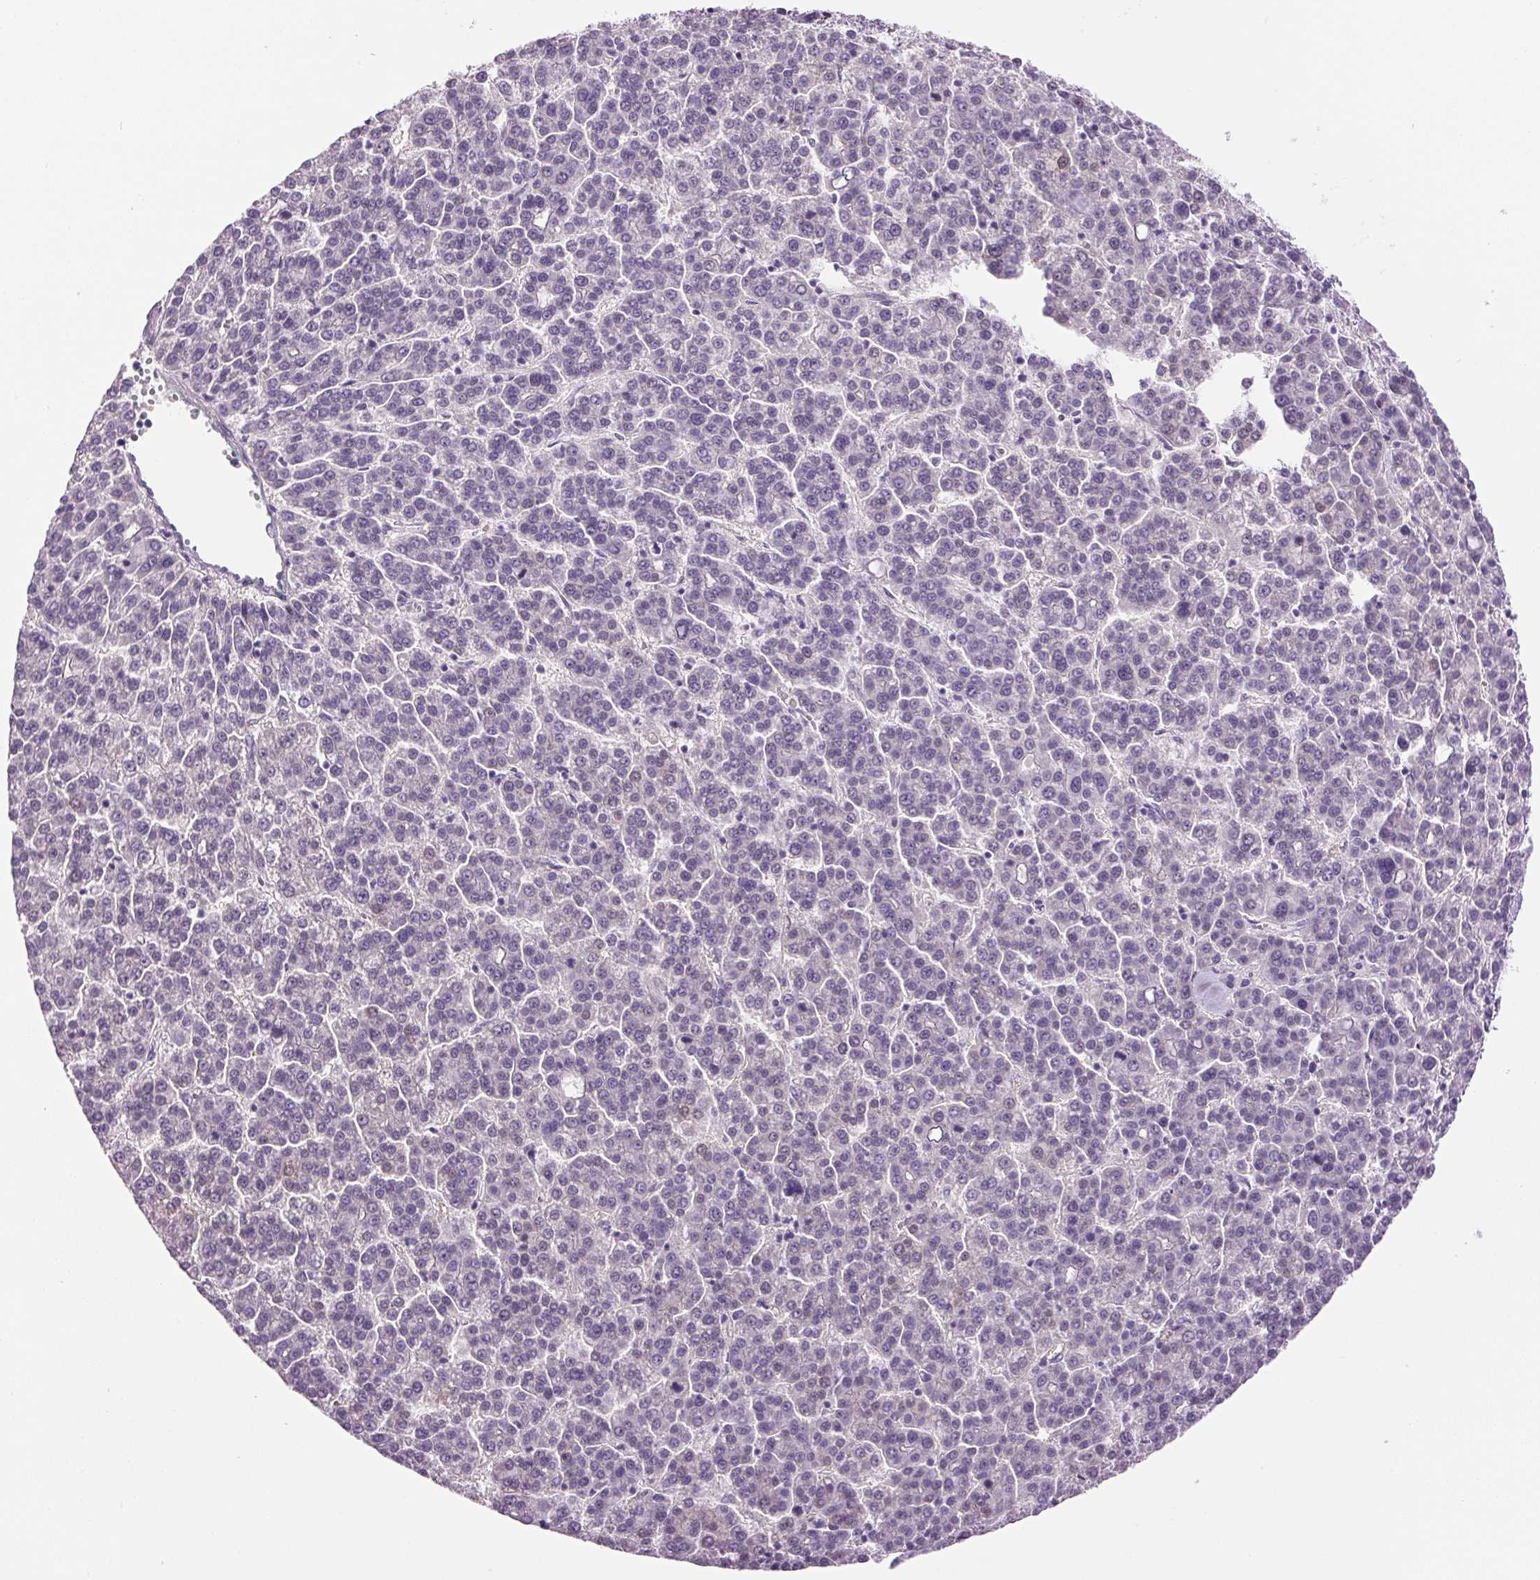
{"staining": {"intensity": "negative", "quantity": "none", "location": "none"}, "tissue": "liver cancer", "cell_type": "Tumor cells", "image_type": "cancer", "snomed": [{"axis": "morphology", "description": "Carcinoma, Hepatocellular, NOS"}, {"axis": "topography", "description": "Liver"}], "caption": "Immunohistochemical staining of human liver cancer (hepatocellular carcinoma) demonstrates no significant staining in tumor cells.", "gene": "PPP1R1A", "patient": {"sex": "female", "age": 58}}